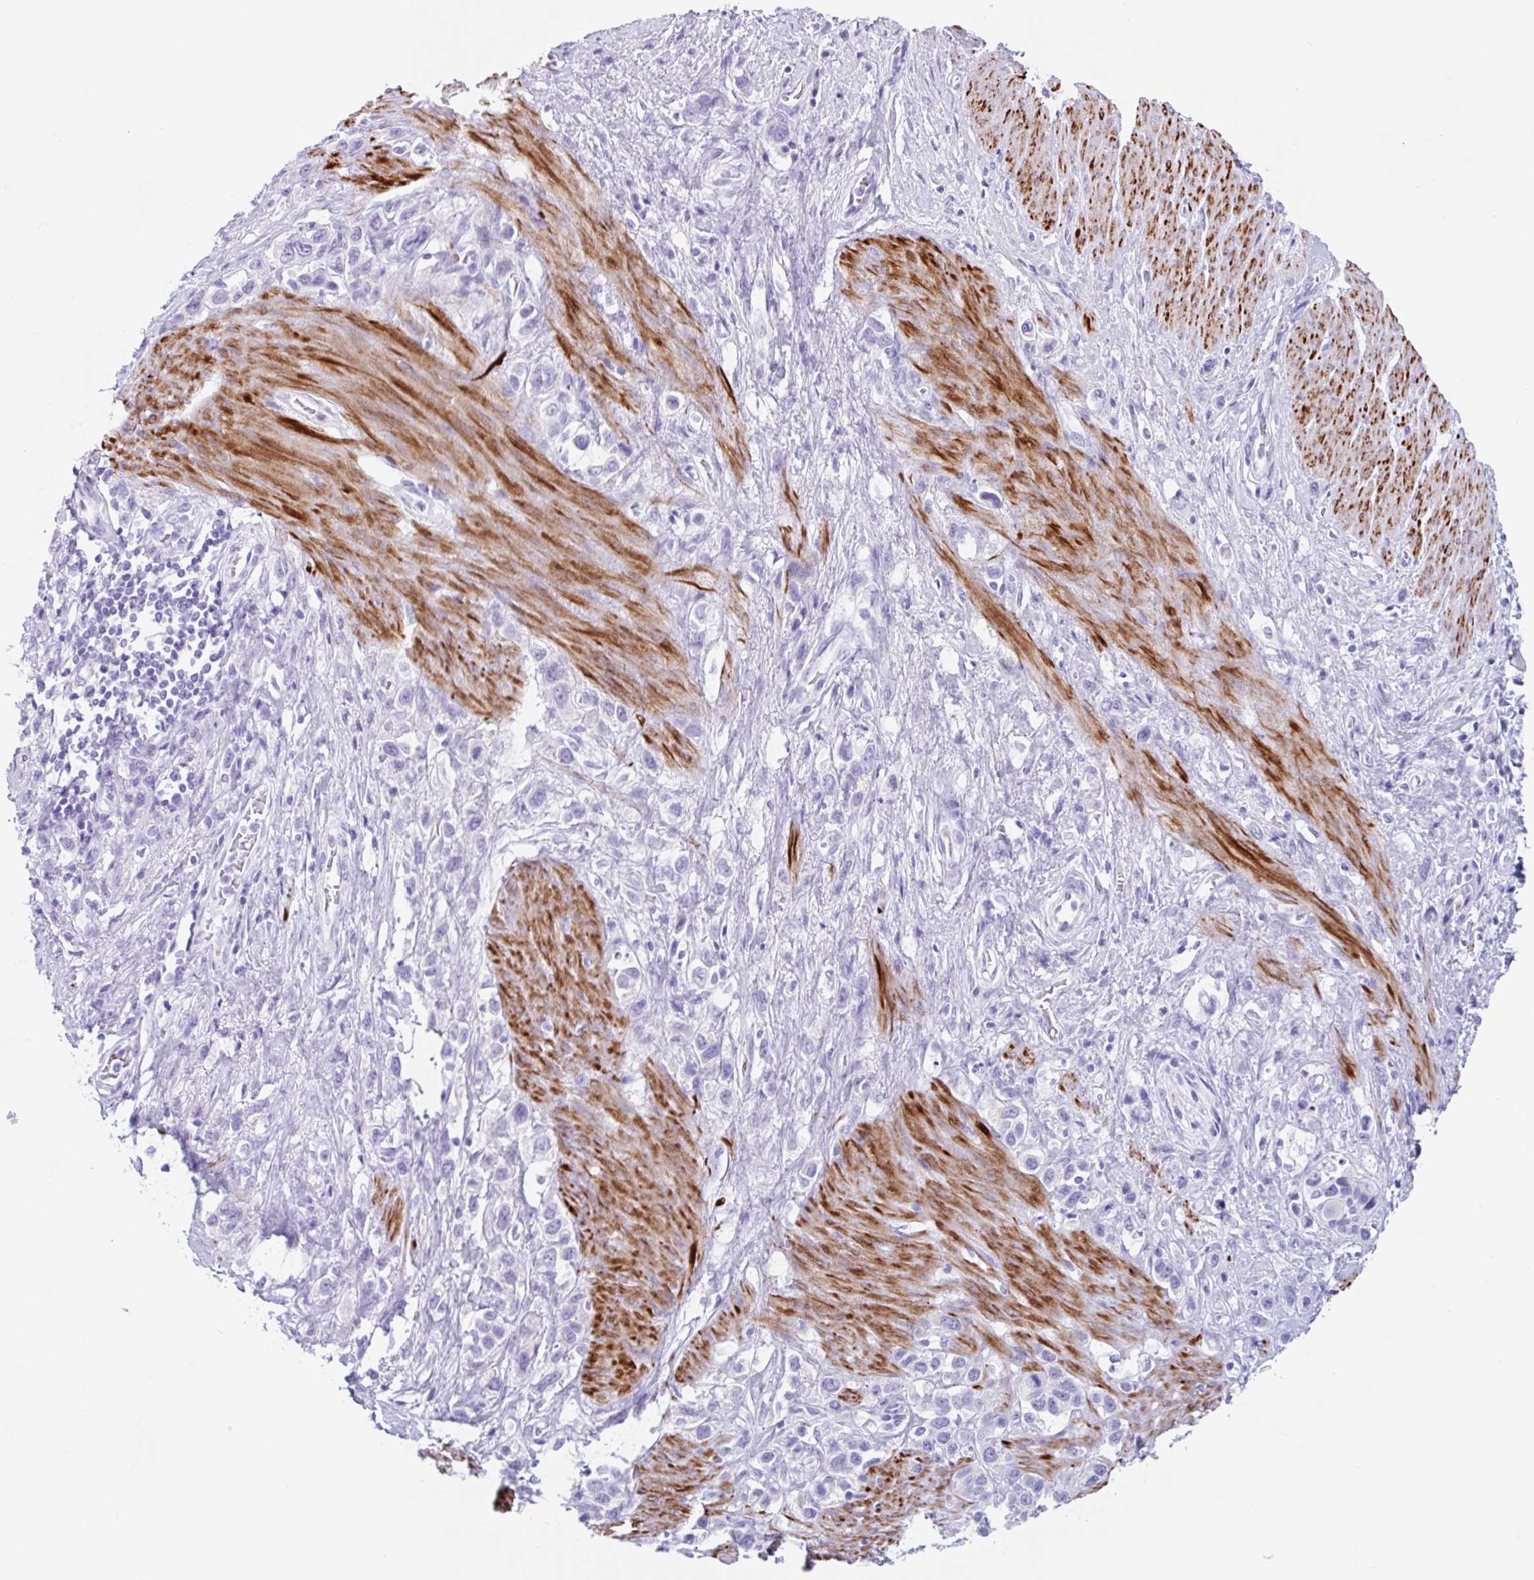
{"staining": {"intensity": "negative", "quantity": "none", "location": "none"}, "tissue": "stomach cancer", "cell_type": "Tumor cells", "image_type": "cancer", "snomed": [{"axis": "morphology", "description": "Adenocarcinoma, NOS"}, {"axis": "topography", "description": "Stomach"}], "caption": "The histopathology image shows no significant expression in tumor cells of adenocarcinoma (stomach).", "gene": "CPTP", "patient": {"sex": "female", "age": 65}}